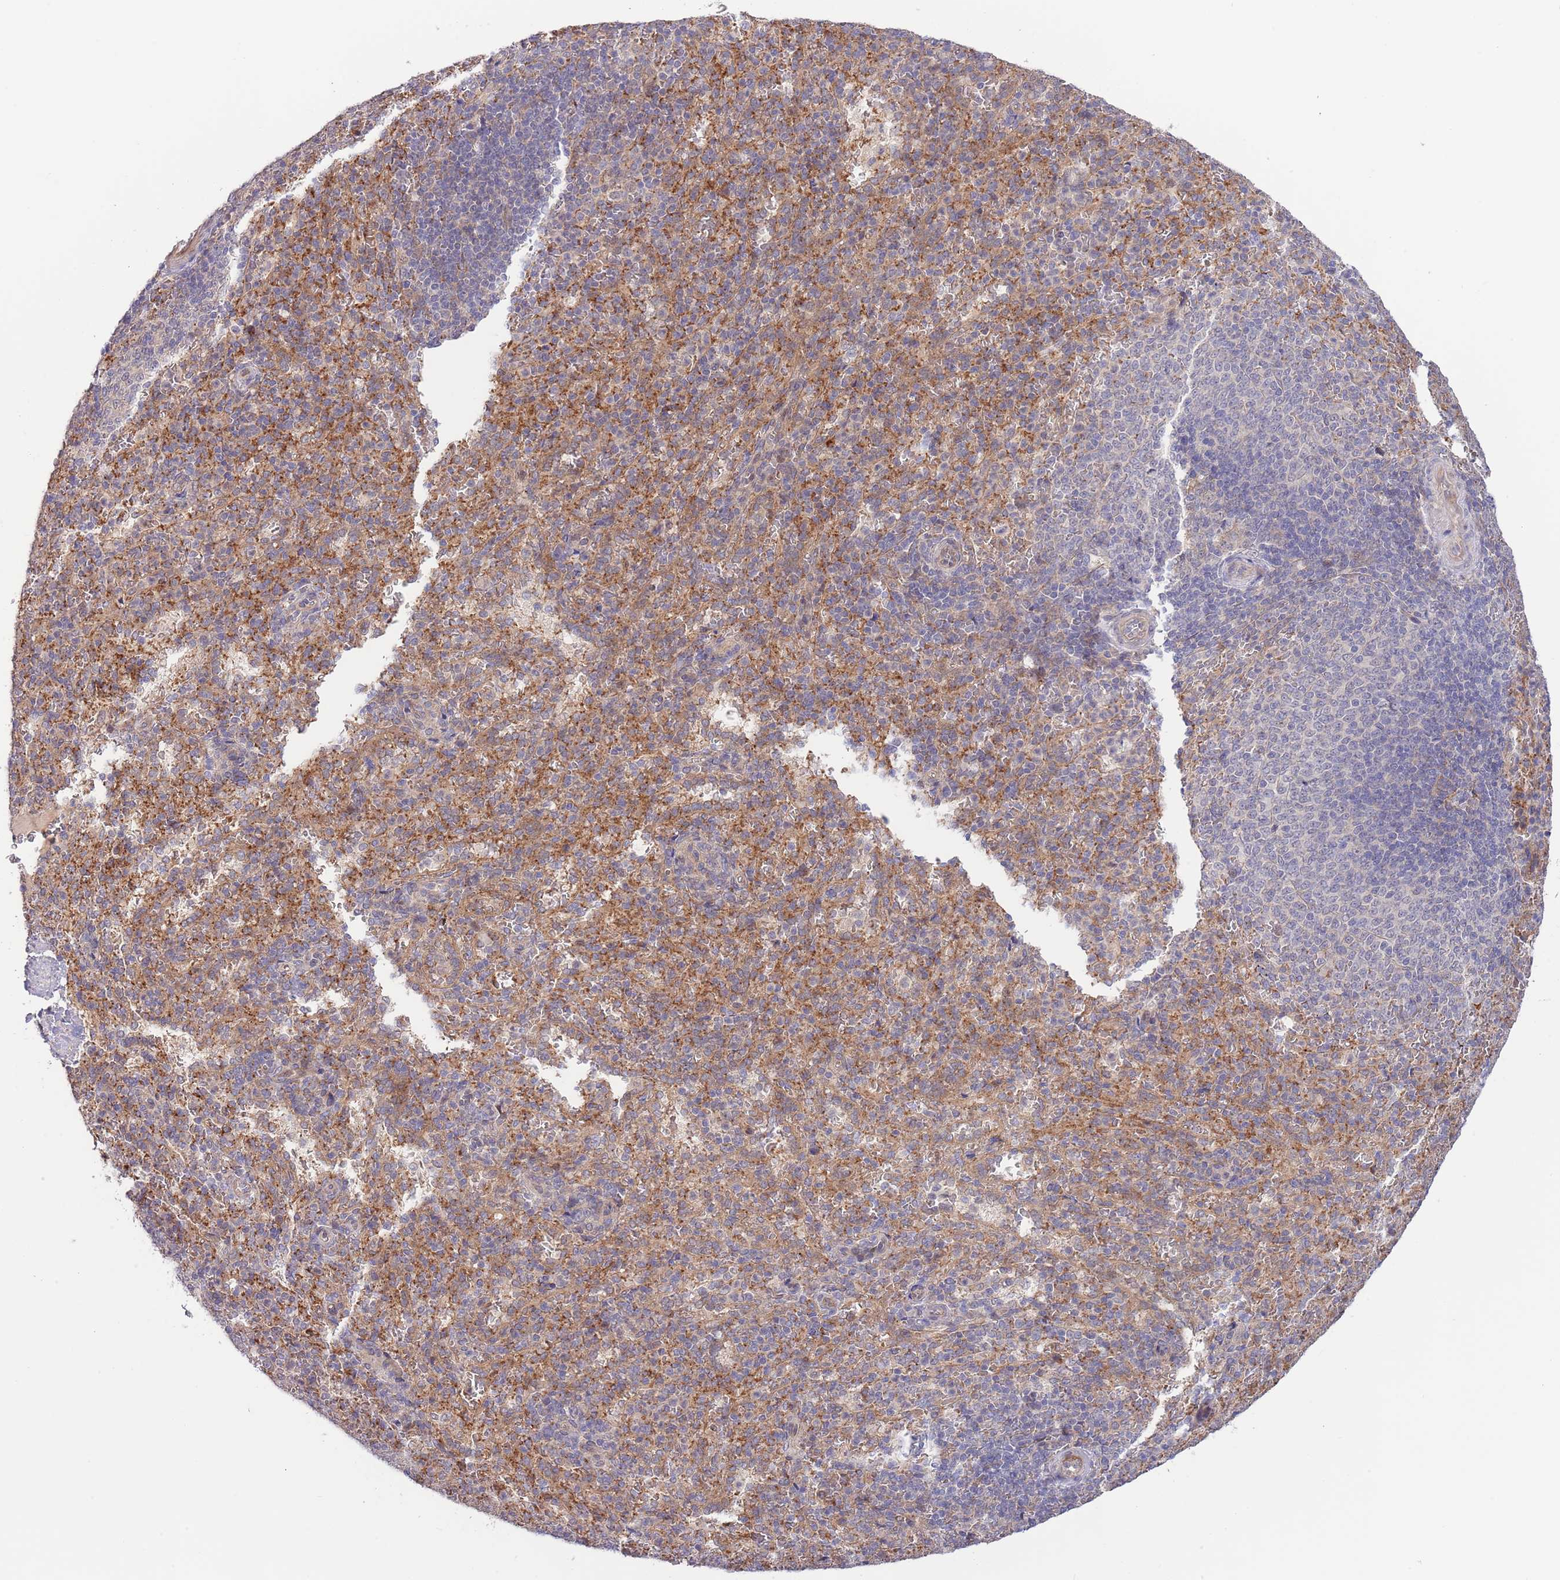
{"staining": {"intensity": "negative", "quantity": "none", "location": "none"}, "tissue": "spleen", "cell_type": "Cells in red pulp", "image_type": "normal", "snomed": [{"axis": "morphology", "description": "Normal tissue, NOS"}, {"axis": "topography", "description": "Spleen"}], "caption": "The image exhibits no staining of cells in red pulp in normal spleen. (Stains: DAB (3,3'-diaminobenzidine) immunohistochemistry (IHC) with hematoxylin counter stain, Microscopy: brightfield microscopy at high magnification).", "gene": "PRR16", "patient": {"sex": "female", "age": 21}}